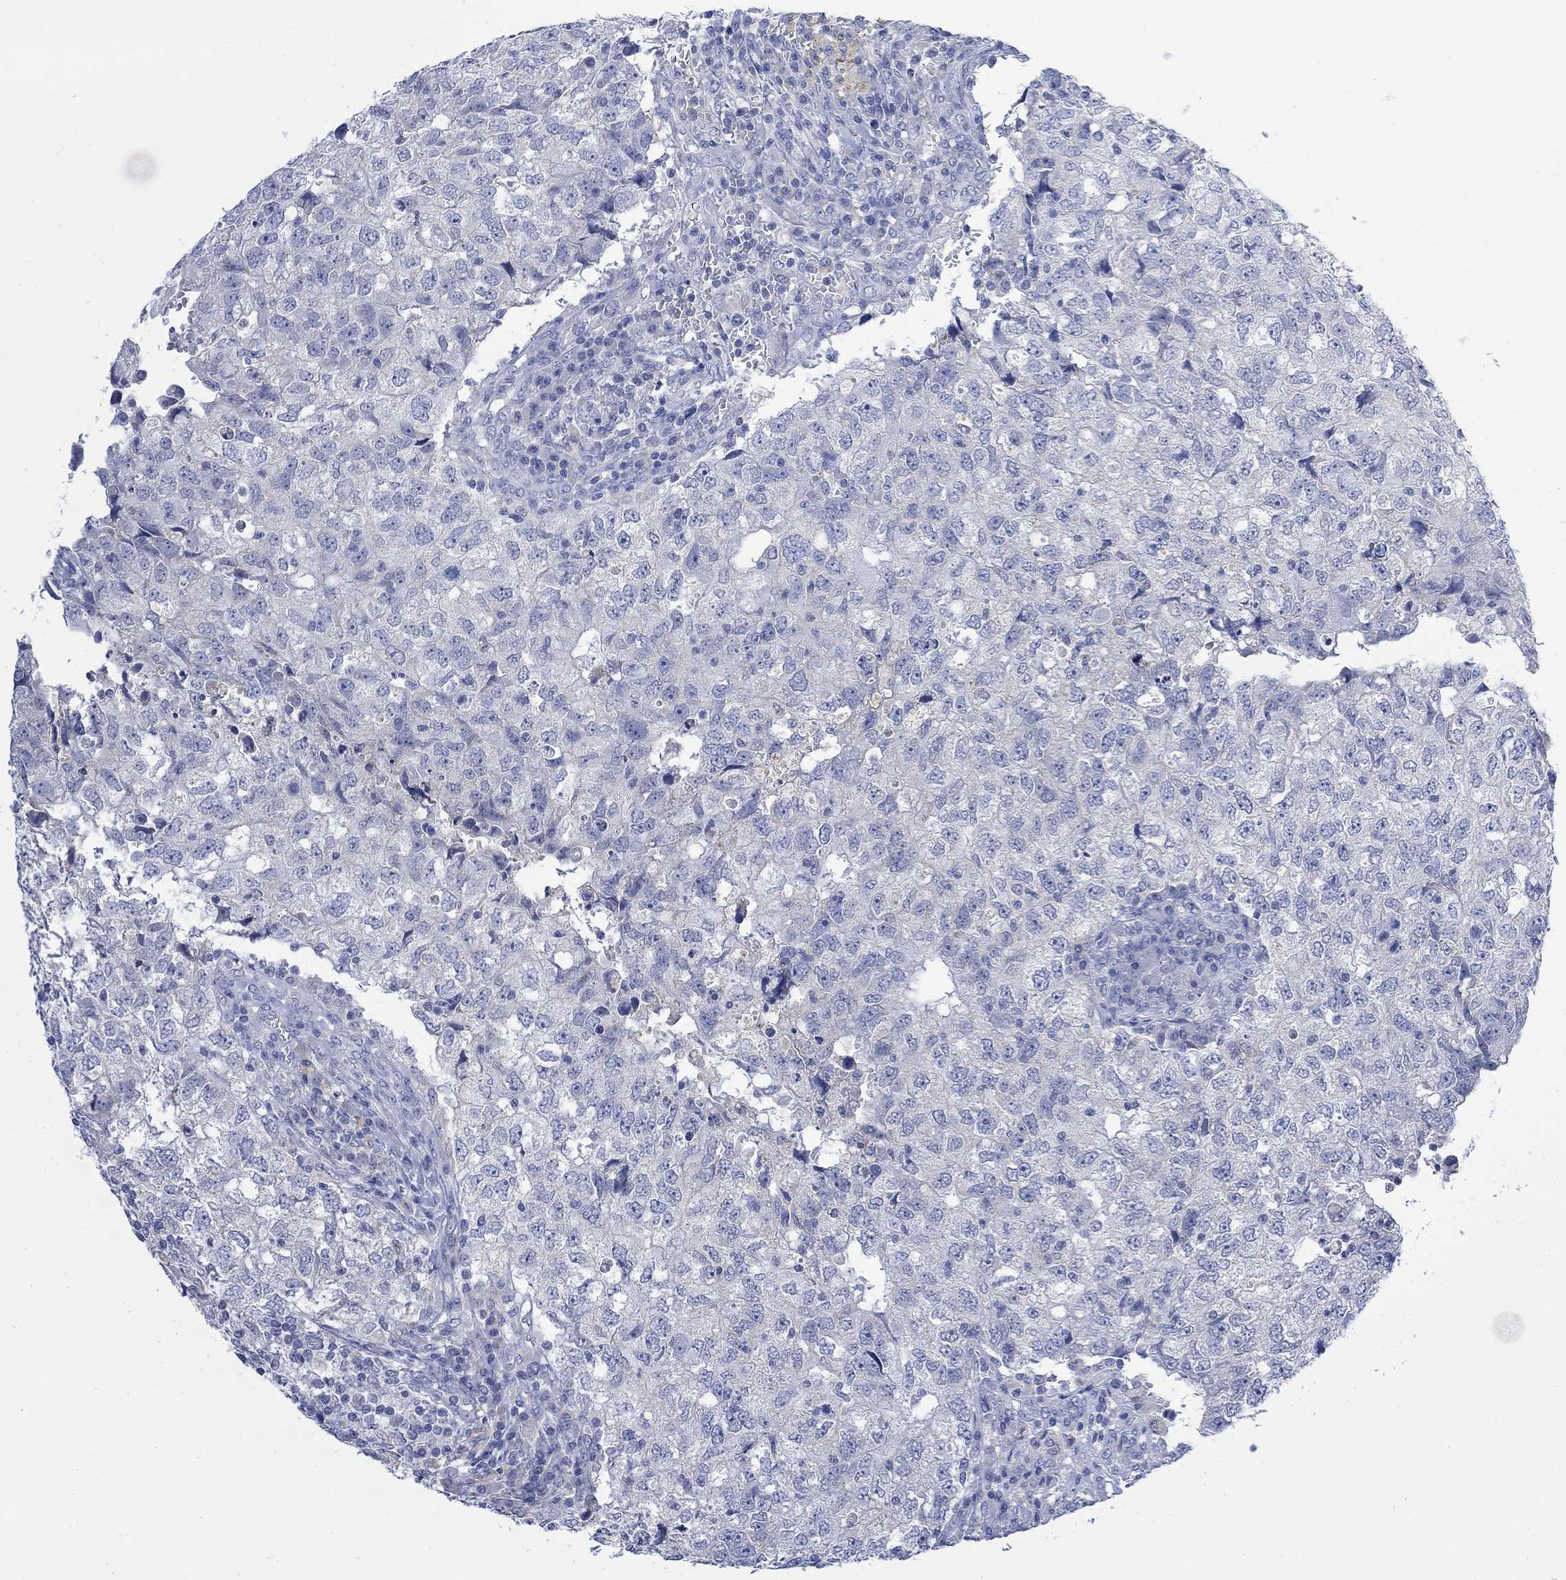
{"staining": {"intensity": "negative", "quantity": "none", "location": "none"}, "tissue": "breast cancer", "cell_type": "Tumor cells", "image_type": "cancer", "snomed": [{"axis": "morphology", "description": "Duct carcinoma"}, {"axis": "topography", "description": "Breast"}], "caption": "This micrograph is of breast cancer stained with IHC to label a protein in brown with the nuclei are counter-stained blue. There is no staining in tumor cells.", "gene": "FBP2", "patient": {"sex": "female", "age": 30}}